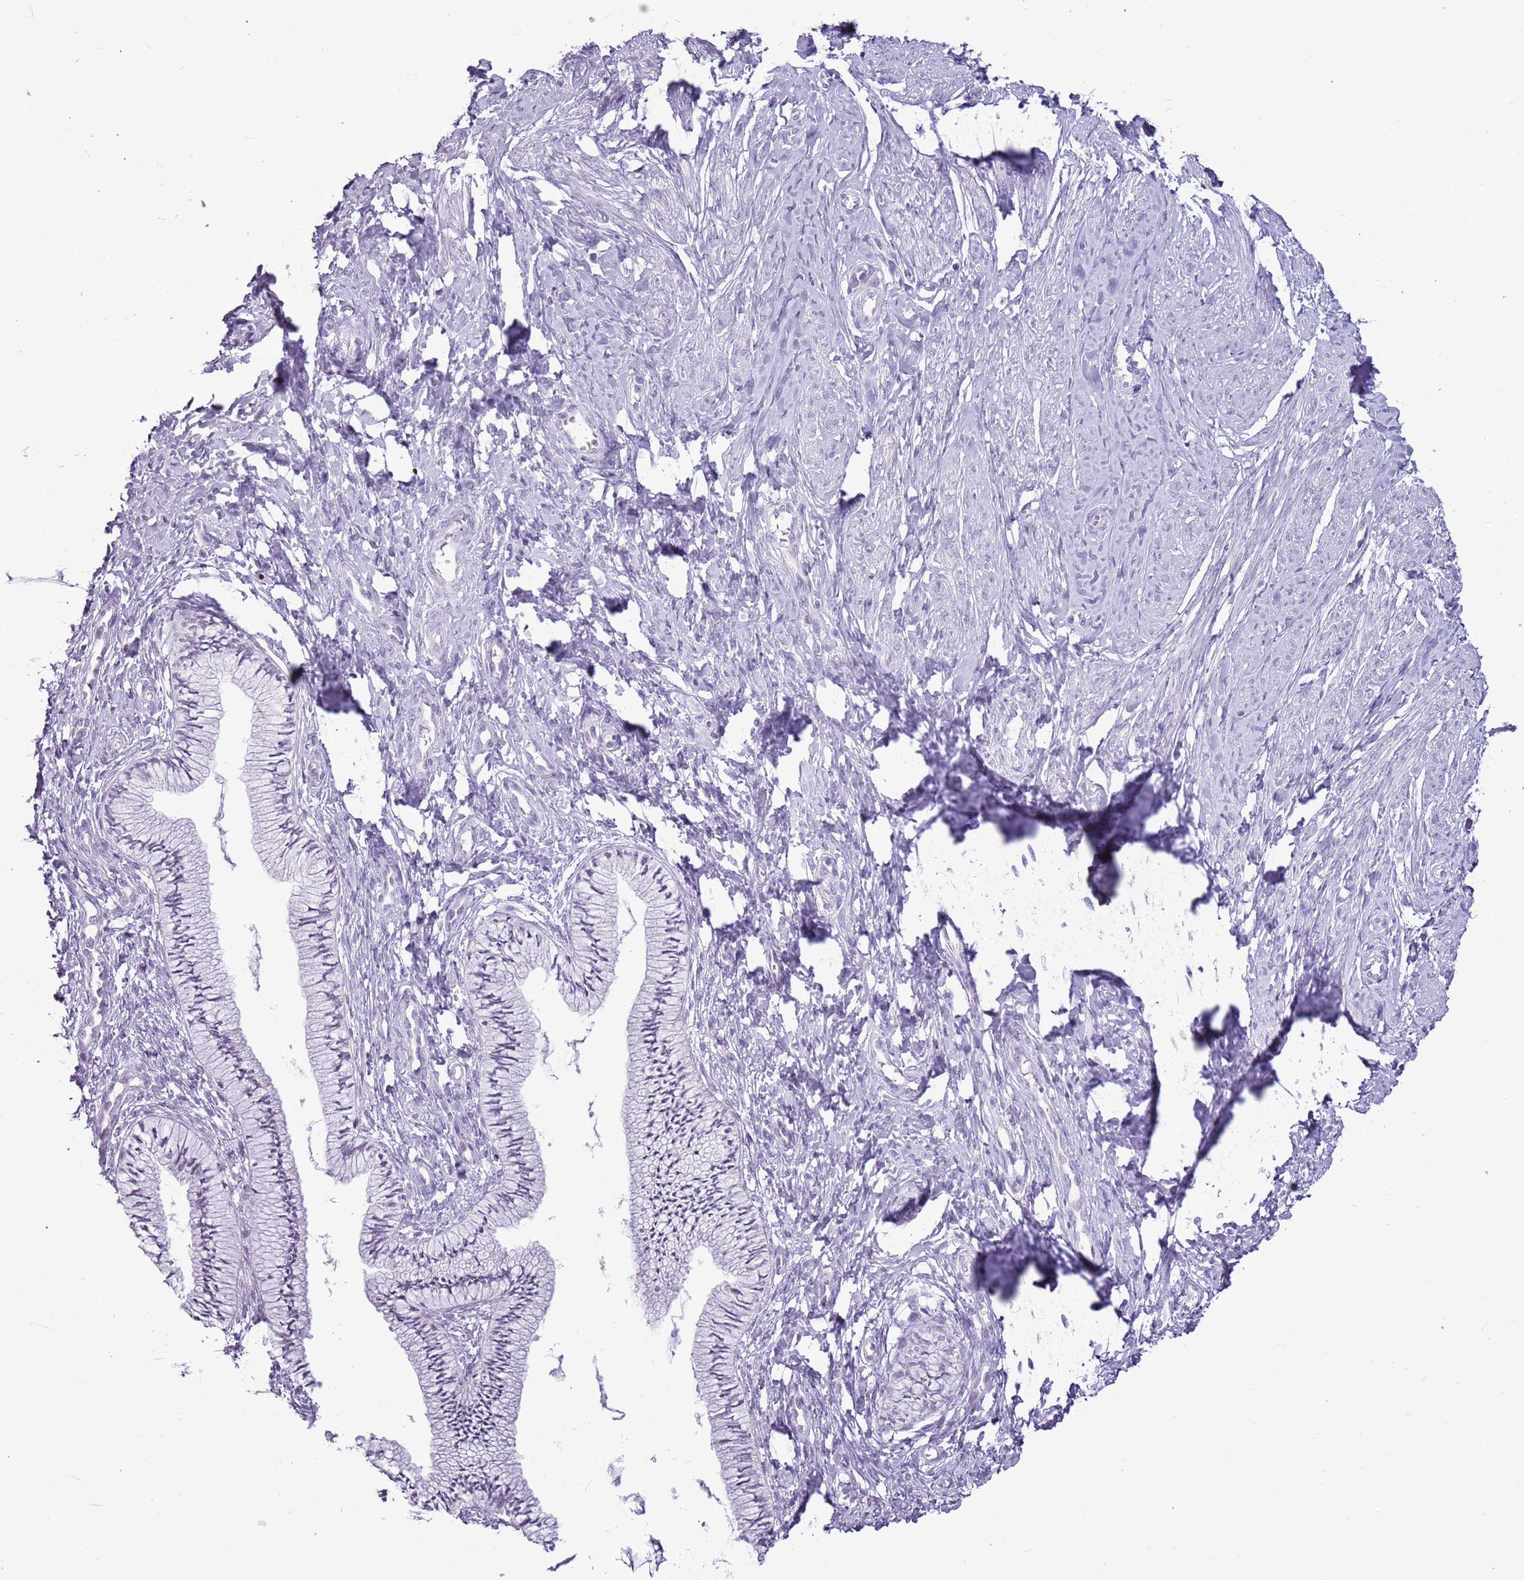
{"staining": {"intensity": "negative", "quantity": "none", "location": "none"}, "tissue": "cervix", "cell_type": "Glandular cells", "image_type": "normal", "snomed": [{"axis": "morphology", "description": "Normal tissue, NOS"}, {"axis": "topography", "description": "Cervix"}], "caption": "Photomicrograph shows no protein positivity in glandular cells of normal cervix.", "gene": "RPL3L", "patient": {"sex": "female", "age": 36}}